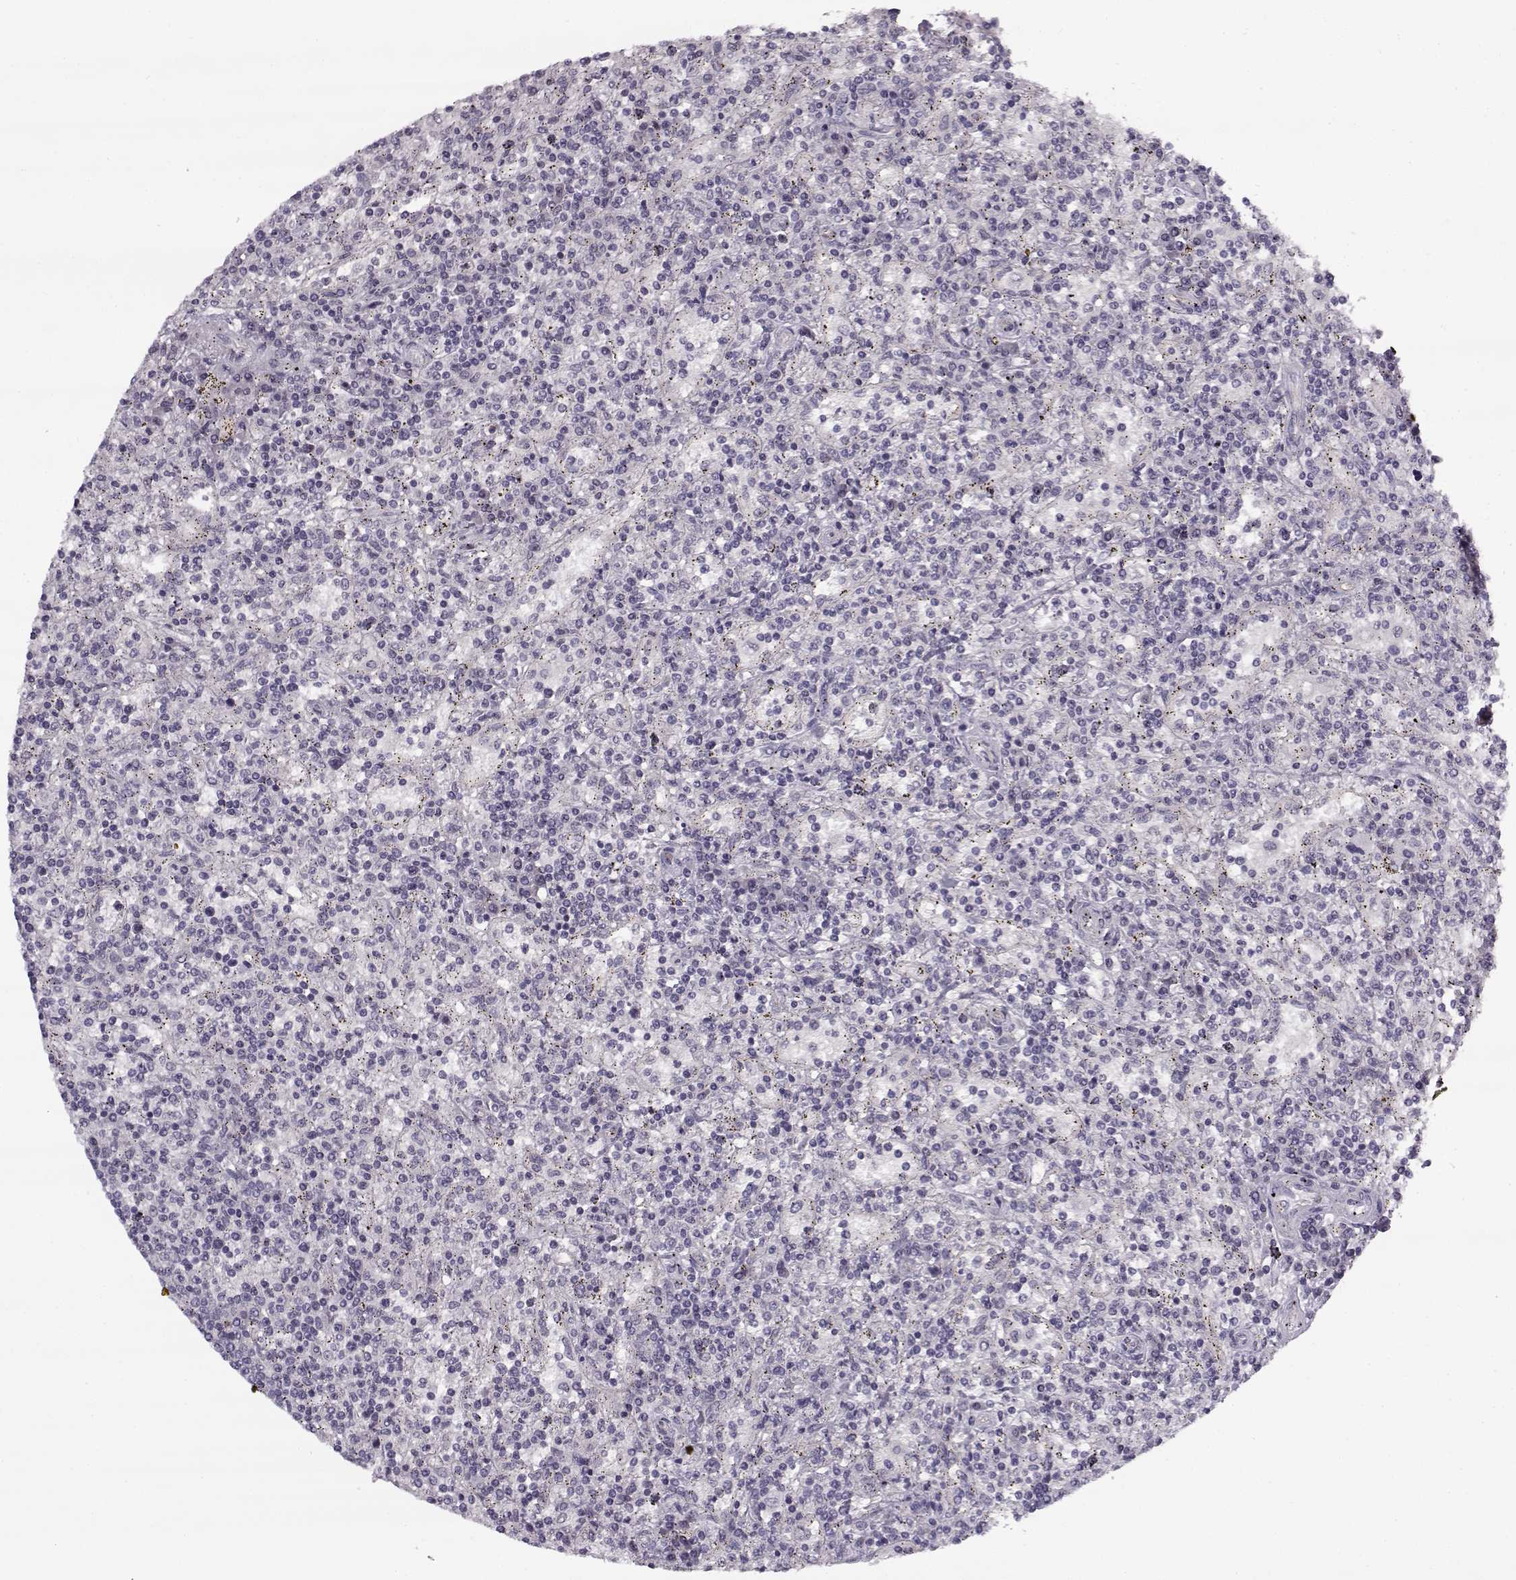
{"staining": {"intensity": "negative", "quantity": "none", "location": "none"}, "tissue": "lymphoma", "cell_type": "Tumor cells", "image_type": "cancer", "snomed": [{"axis": "morphology", "description": "Malignant lymphoma, non-Hodgkin's type, Low grade"}, {"axis": "topography", "description": "Spleen"}], "caption": "Immunohistochemical staining of low-grade malignant lymphoma, non-Hodgkin's type displays no significant positivity in tumor cells.", "gene": "PNMT", "patient": {"sex": "male", "age": 62}}